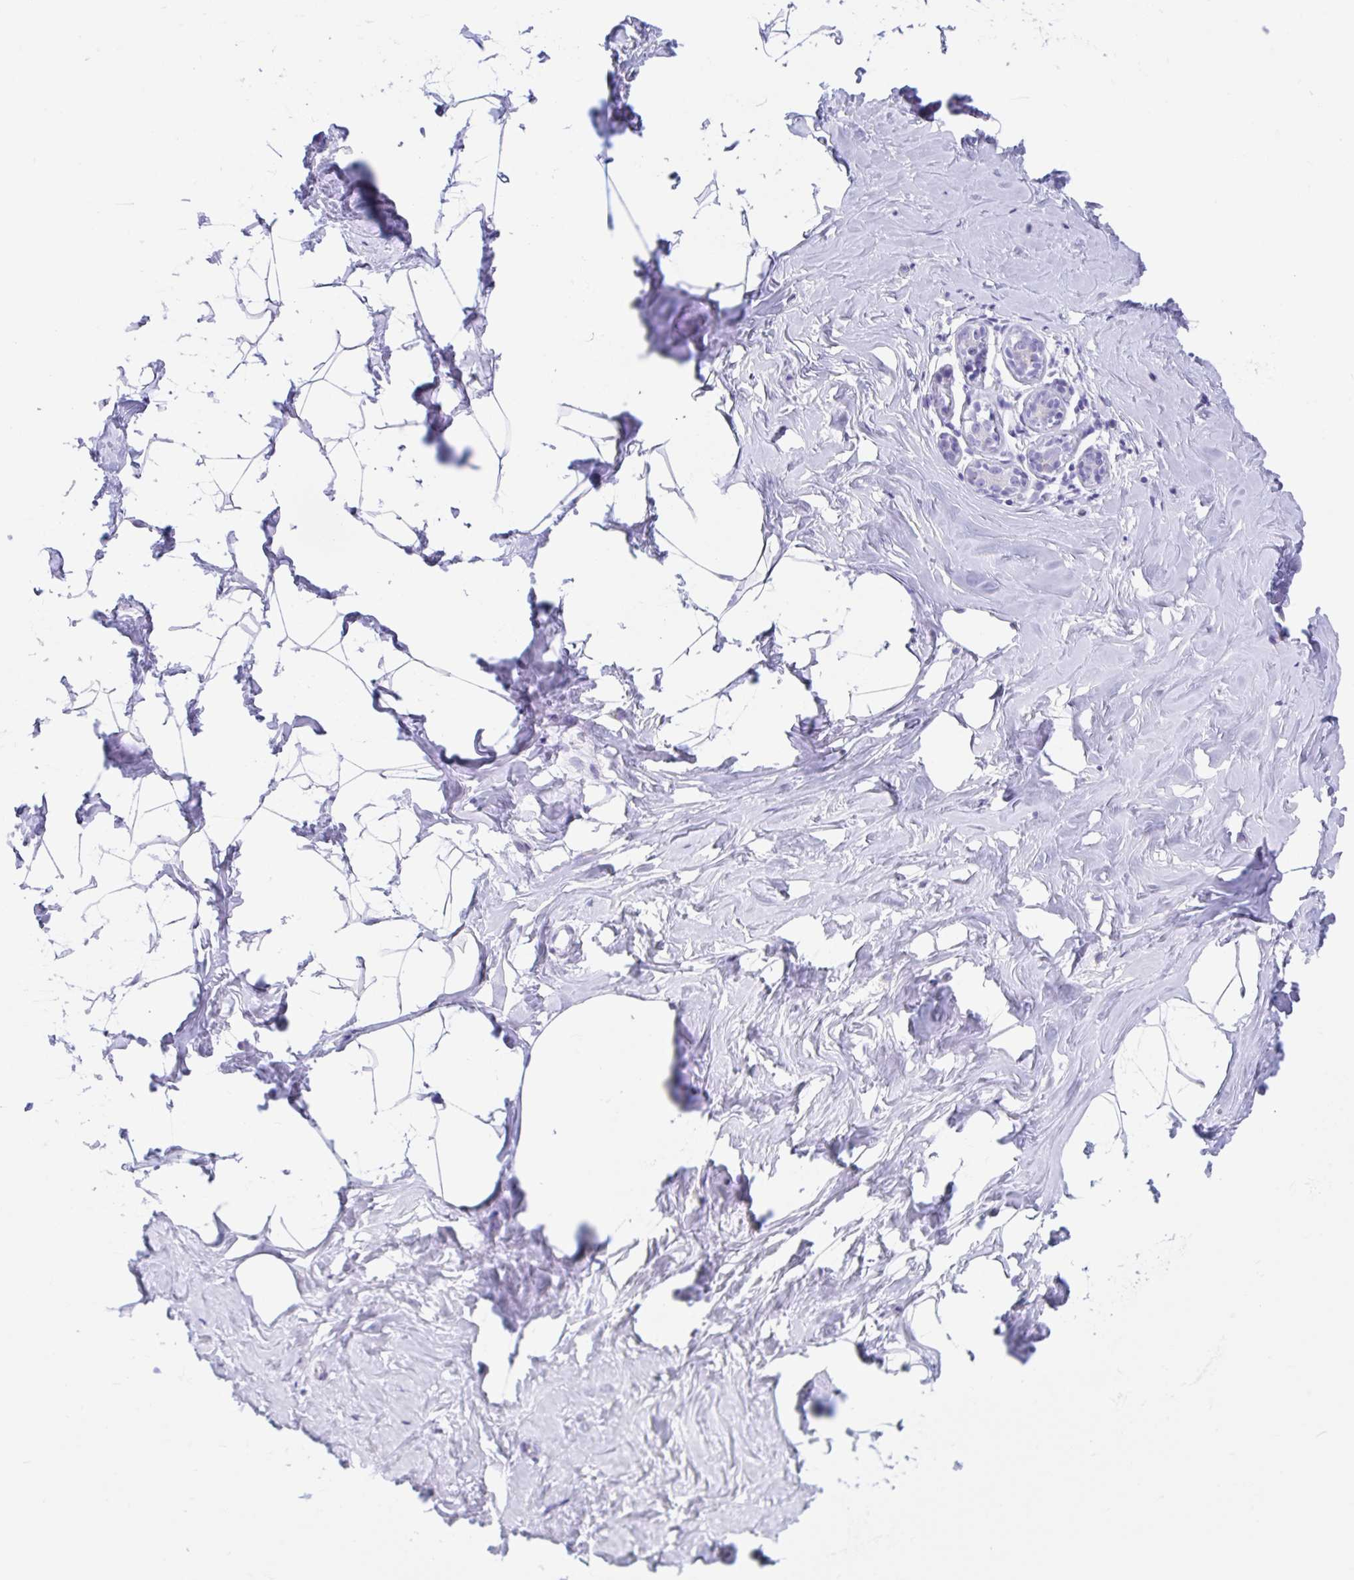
{"staining": {"intensity": "negative", "quantity": "none", "location": "none"}, "tissue": "breast", "cell_type": "Adipocytes", "image_type": "normal", "snomed": [{"axis": "morphology", "description": "Normal tissue, NOS"}, {"axis": "topography", "description": "Breast"}], "caption": "Immunohistochemistry (IHC) of benign human breast demonstrates no positivity in adipocytes. (Immunohistochemistry (IHC), brightfield microscopy, high magnification).", "gene": "CPTP", "patient": {"sex": "female", "age": 32}}